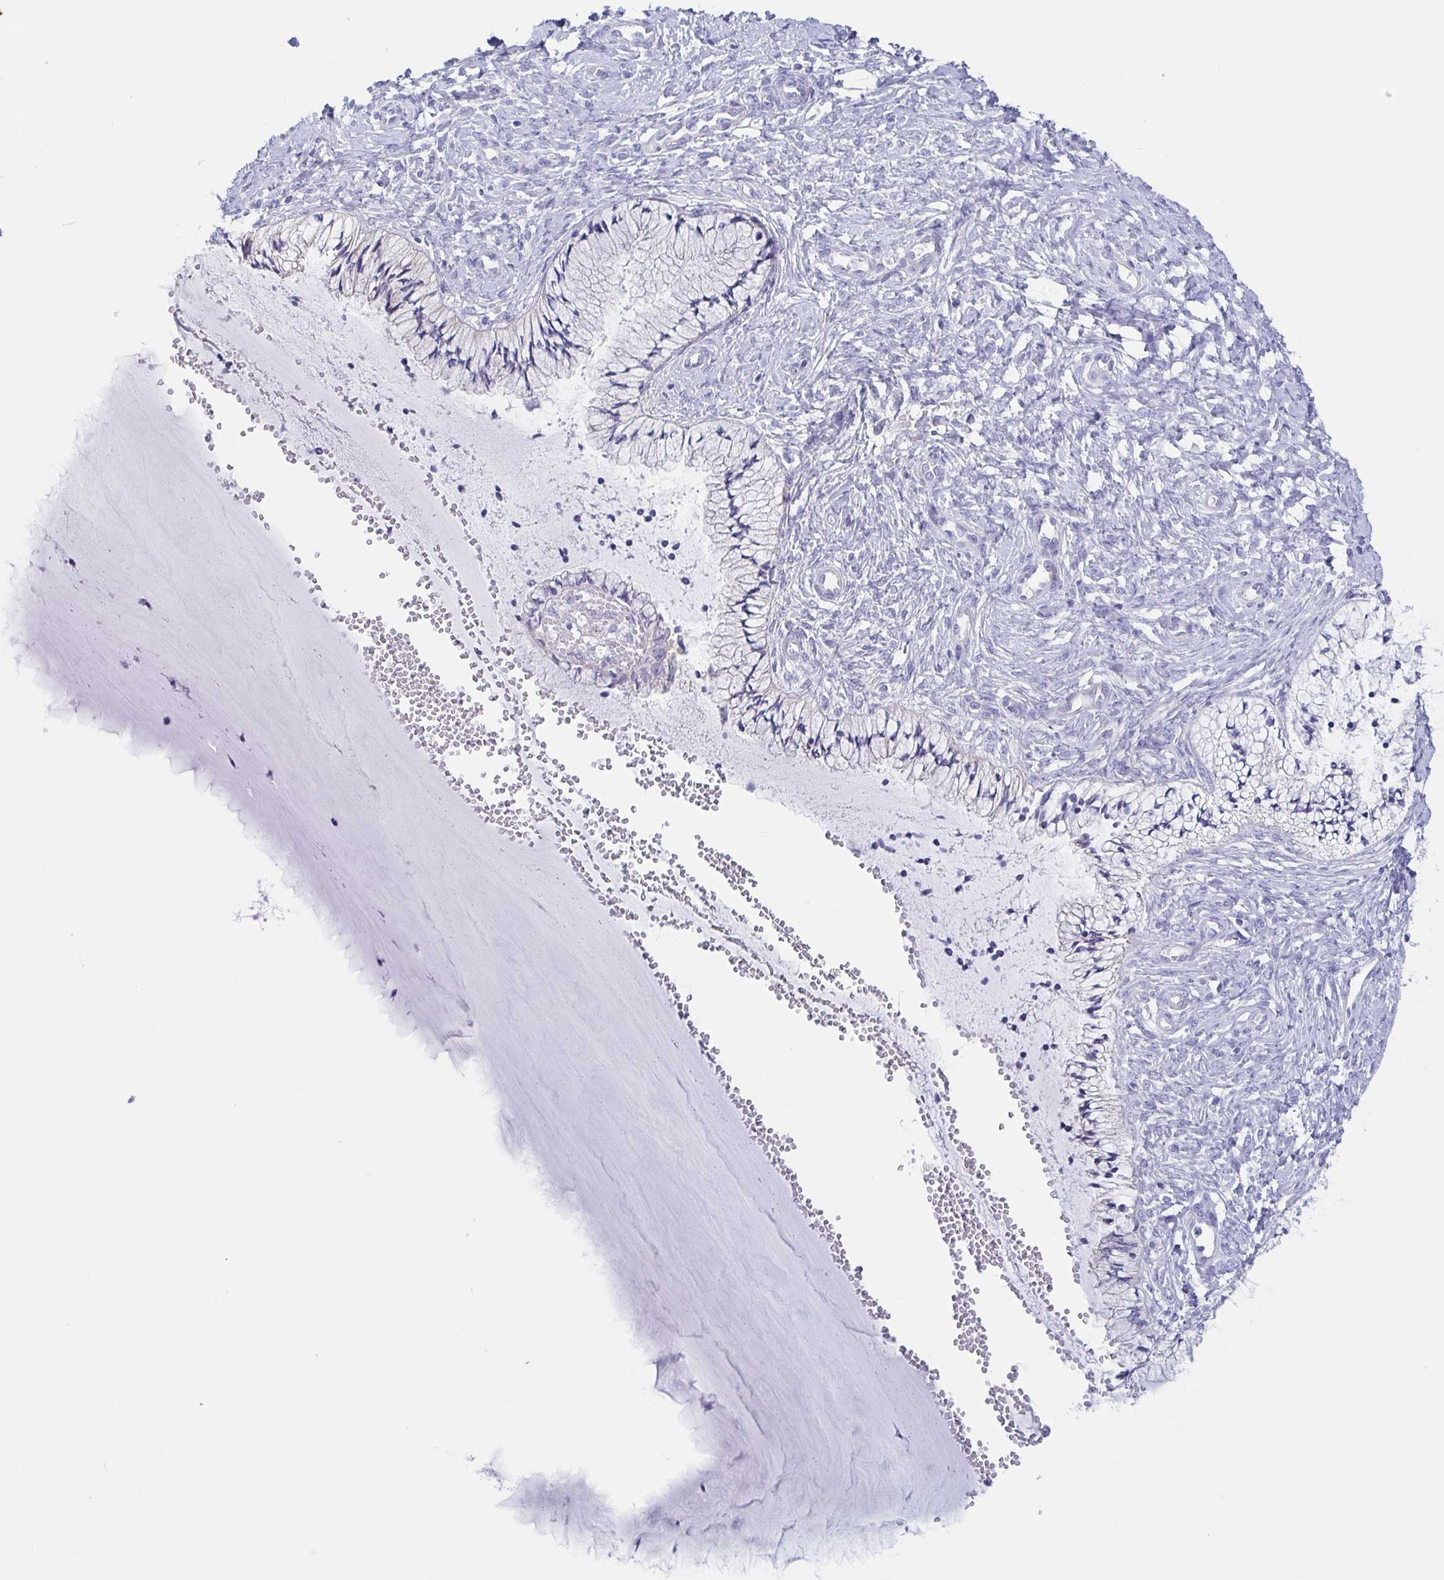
{"staining": {"intensity": "negative", "quantity": "none", "location": "none"}, "tissue": "cervix", "cell_type": "Glandular cells", "image_type": "normal", "snomed": [{"axis": "morphology", "description": "Normal tissue, NOS"}, {"axis": "topography", "description": "Cervix"}], "caption": "Immunohistochemistry micrograph of unremarkable cervix: cervix stained with DAB displays no significant protein expression in glandular cells.", "gene": "DYNC1I1", "patient": {"sex": "female", "age": 37}}